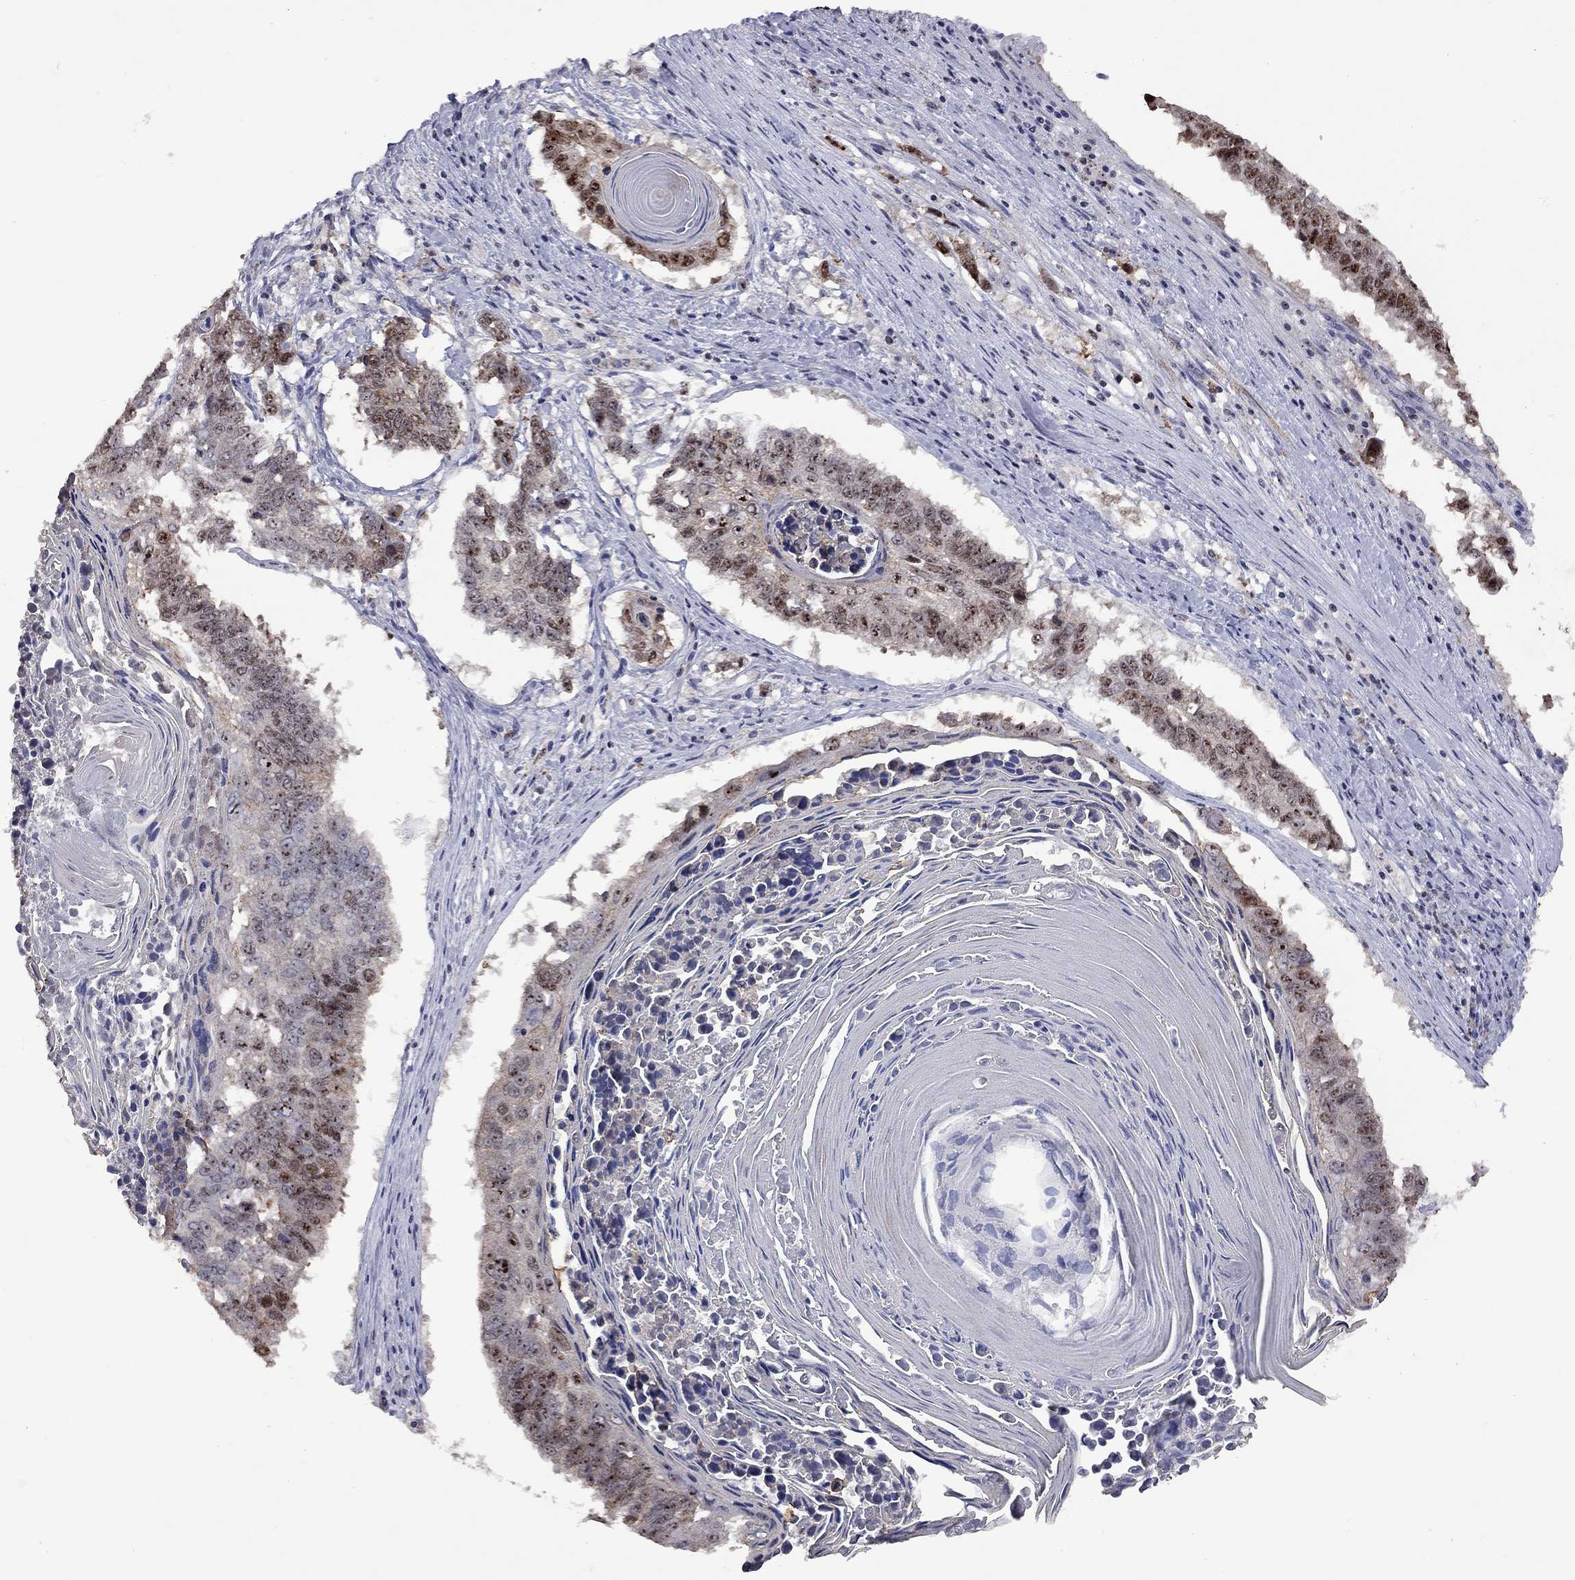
{"staining": {"intensity": "strong", "quantity": "25%-75%", "location": "nuclear"}, "tissue": "lung cancer", "cell_type": "Tumor cells", "image_type": "cancer", "snomed": [{"axis": "morphology", "description": "Squamous cell carcinoma, NOS"}, {"axis": "topography", "description": "Lung"}], "caption": "This image shows IHC staining of human squamous cell carcinoma (lung), with high strong nuclear staining in about 25%-75% of tumor cells.", "gene": "SPOUT1", "patient": {"sex": "male", "age": 73}}